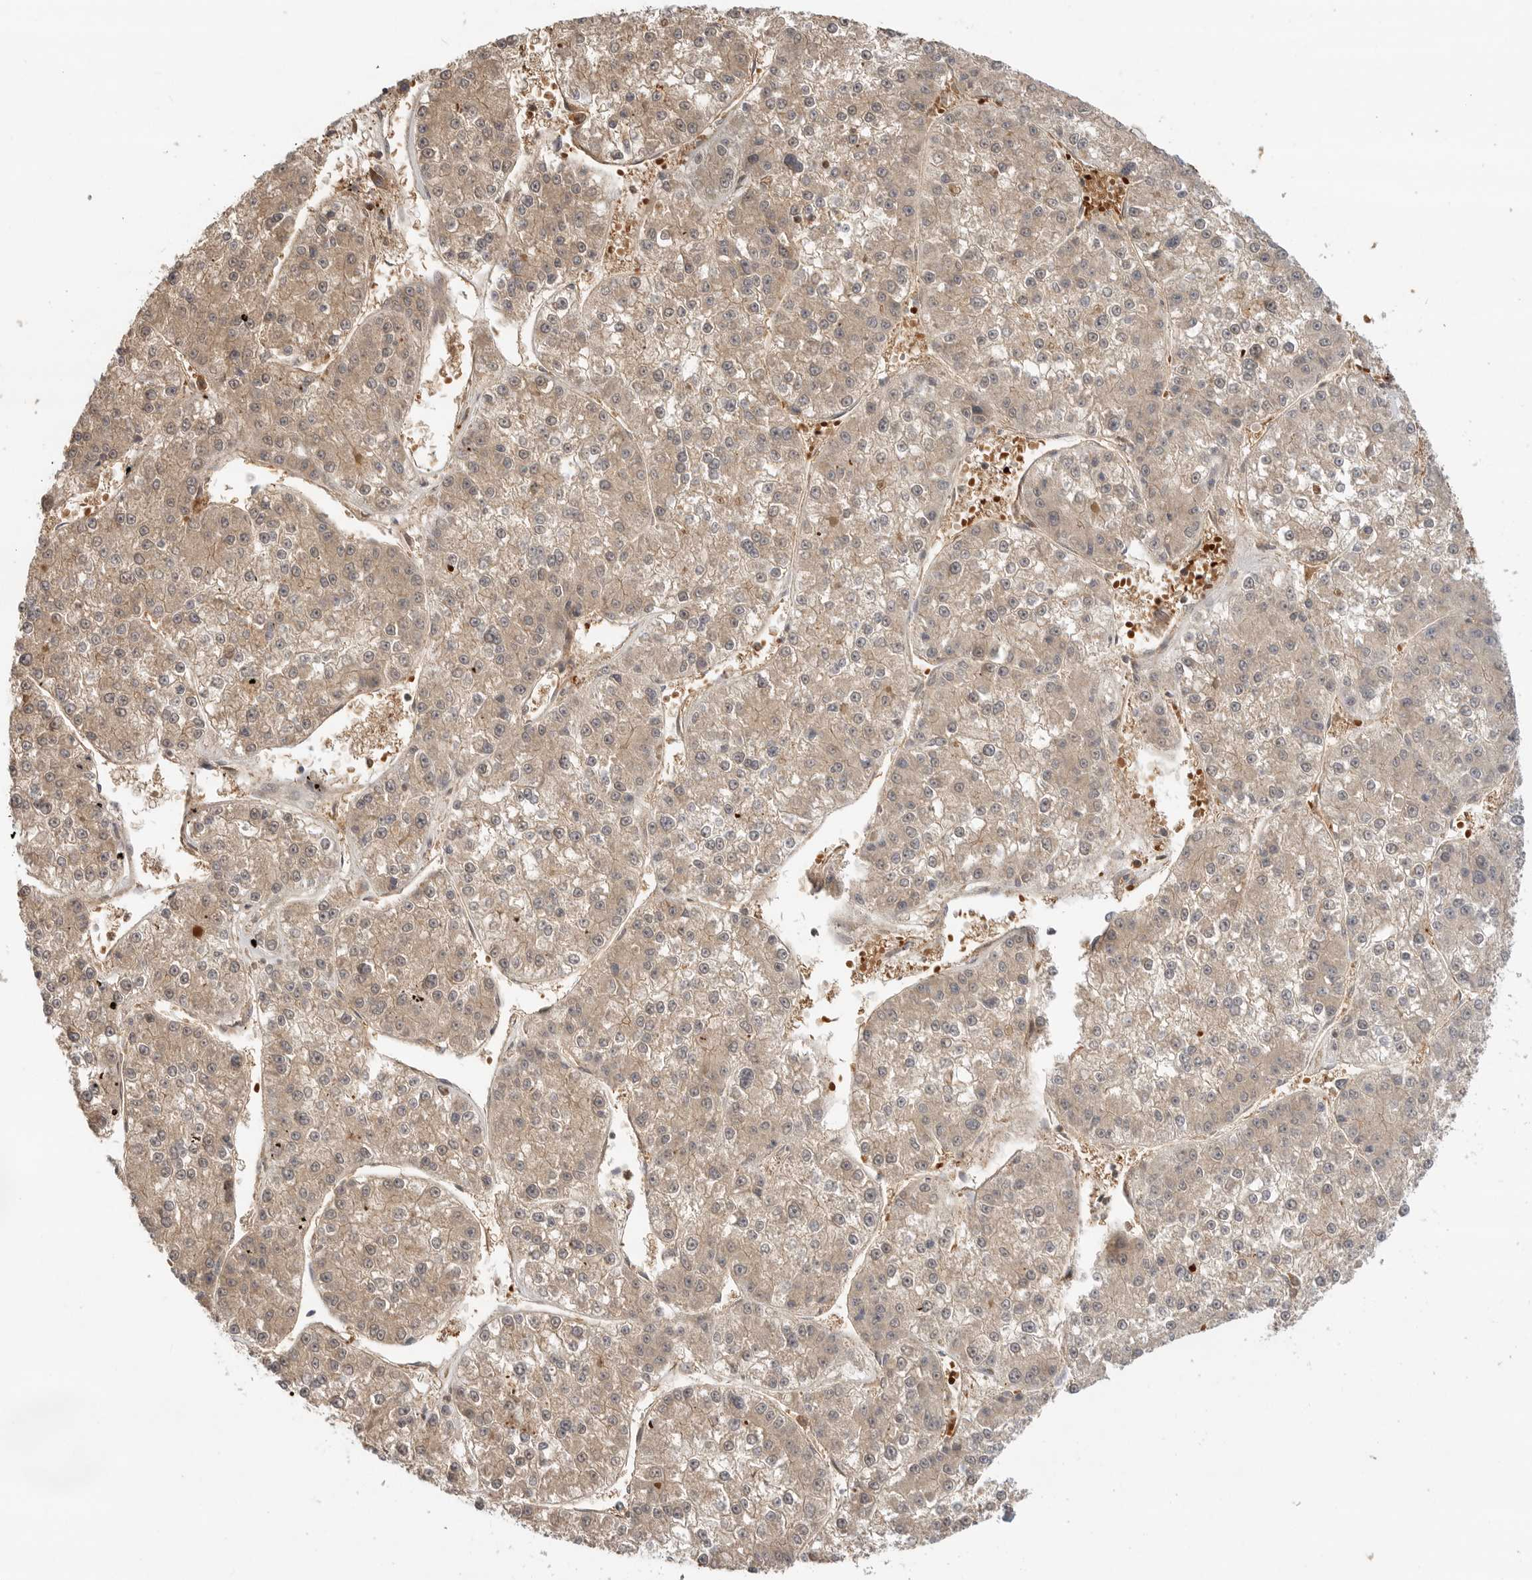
{"staining": {"intensity": "weak", "quantity": ">75%", "location": "cytoplasmic/membranous"}, "tissue": "liver cancer", "cell_type": "Tumor cells", "image_type": "cancer", "snomed": [{"axis": "morphology", "description": "Carcinoma, Hepatocellular, NOS"}, {"axis": "topography", "description": "Liver"}], "caption": "Human liver hepatocellular carcinoma stained with a brown dye exhibits weak cytoplasmic/membranous positive staining in about >75% of tumor cells.", "gene": "CLDN12", "patient": {"sex": "female", "age": 73}}